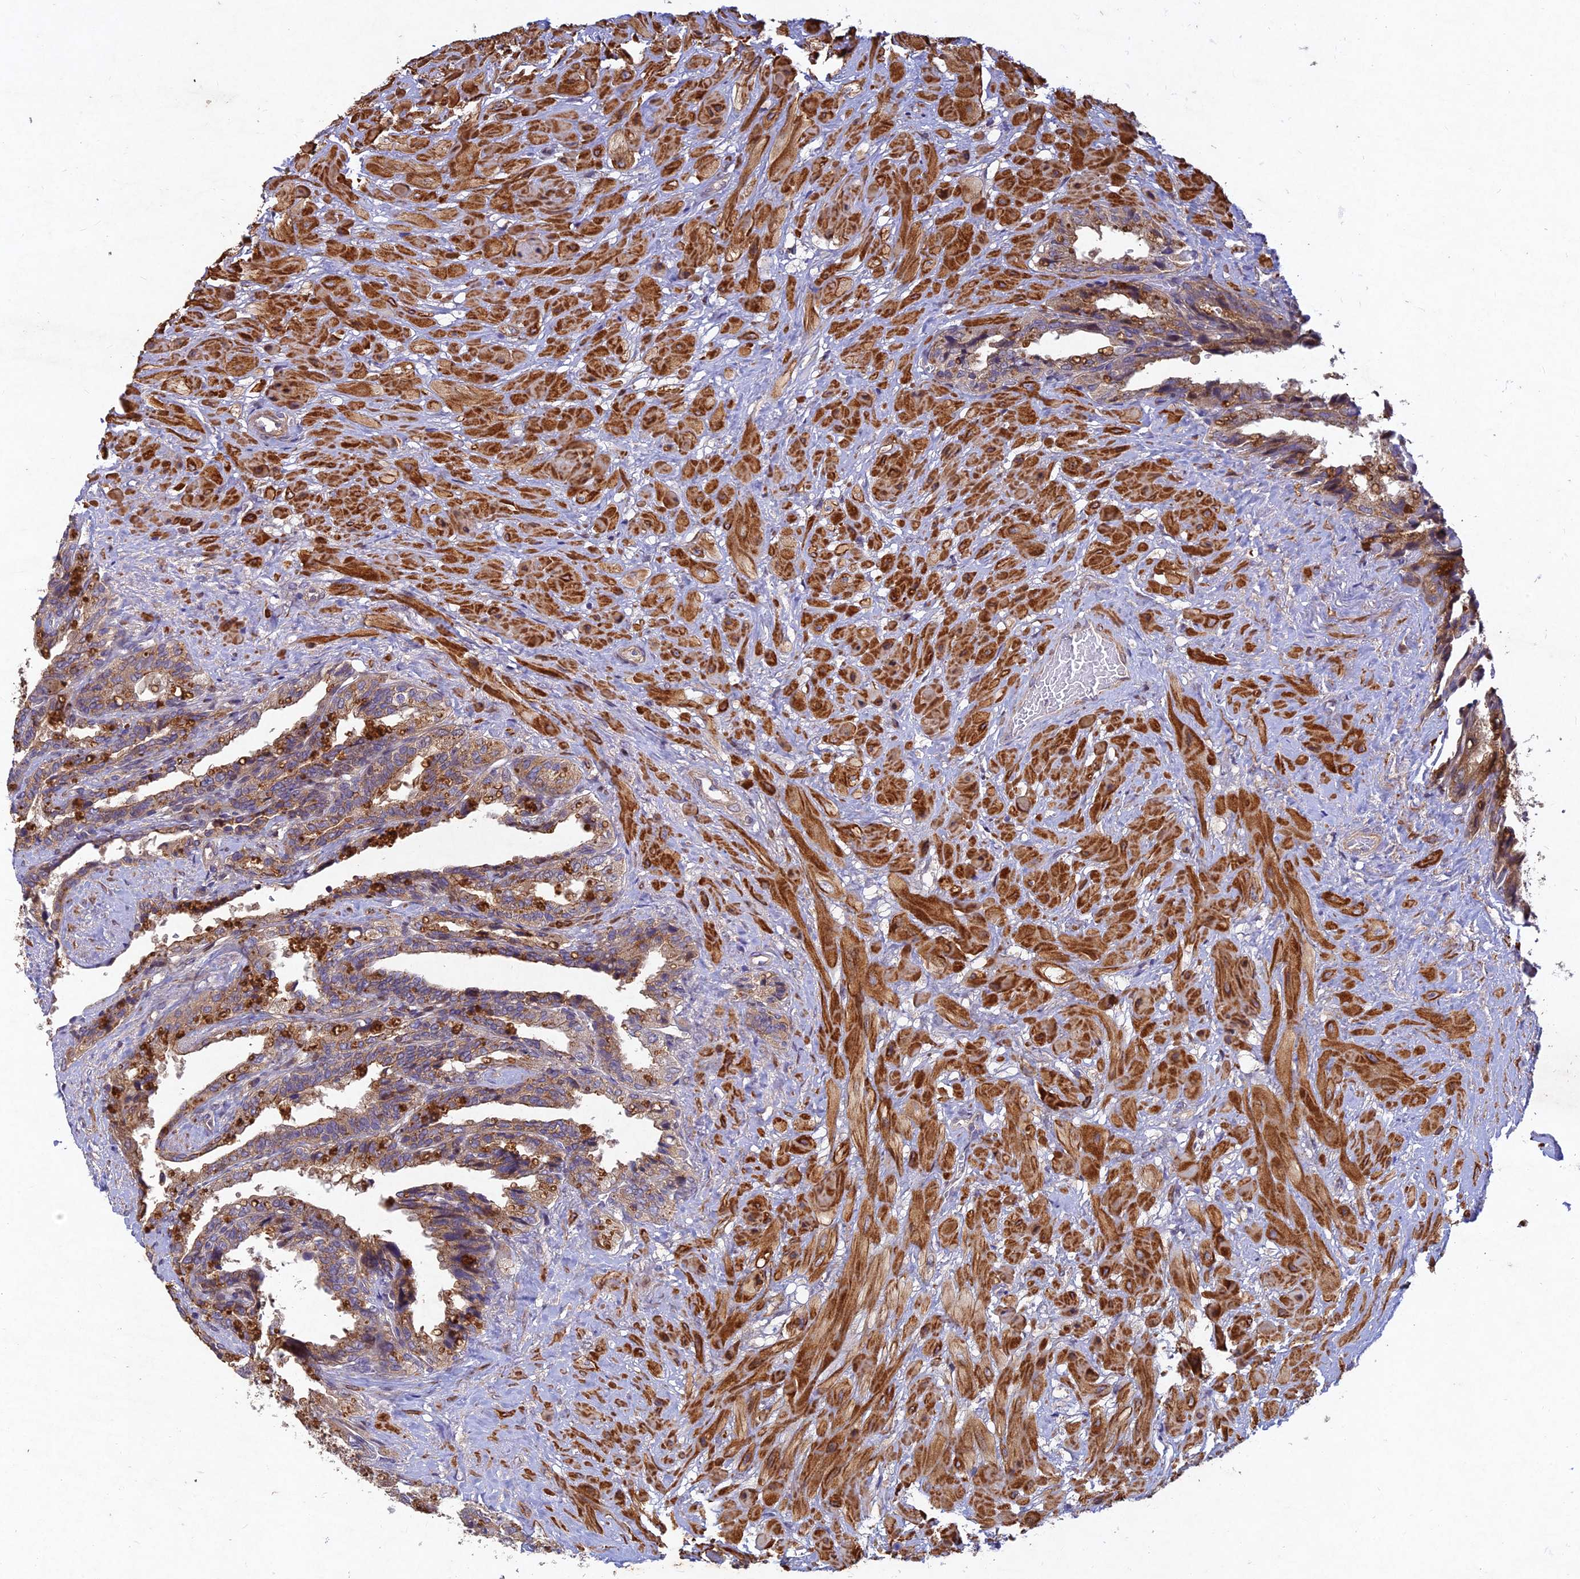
{"staining": {"intensity": "moderate", "quantity": ">75%", "location": "cytoplasmic/membranous"}, "tissue": "seminal vesicle", "cell_type": "Glandular cells", "image_type": "normal", "snomed": [{"axis": "morphology", "description": "Normal tissue, NOS"}, {"axis": "topography", "description": "Seminal veicle"}, {"axis": "topography", "description": "Peripheral nerve tissue"}], "caption": "Benign seminal vesicle exhibits moderate cytoplasmic/membranous positivity in about >75% of glandular cells, visualized by immunohistochemistry.", "gene": "RELCH", "patient": {"sex": "male", "age": 60}}